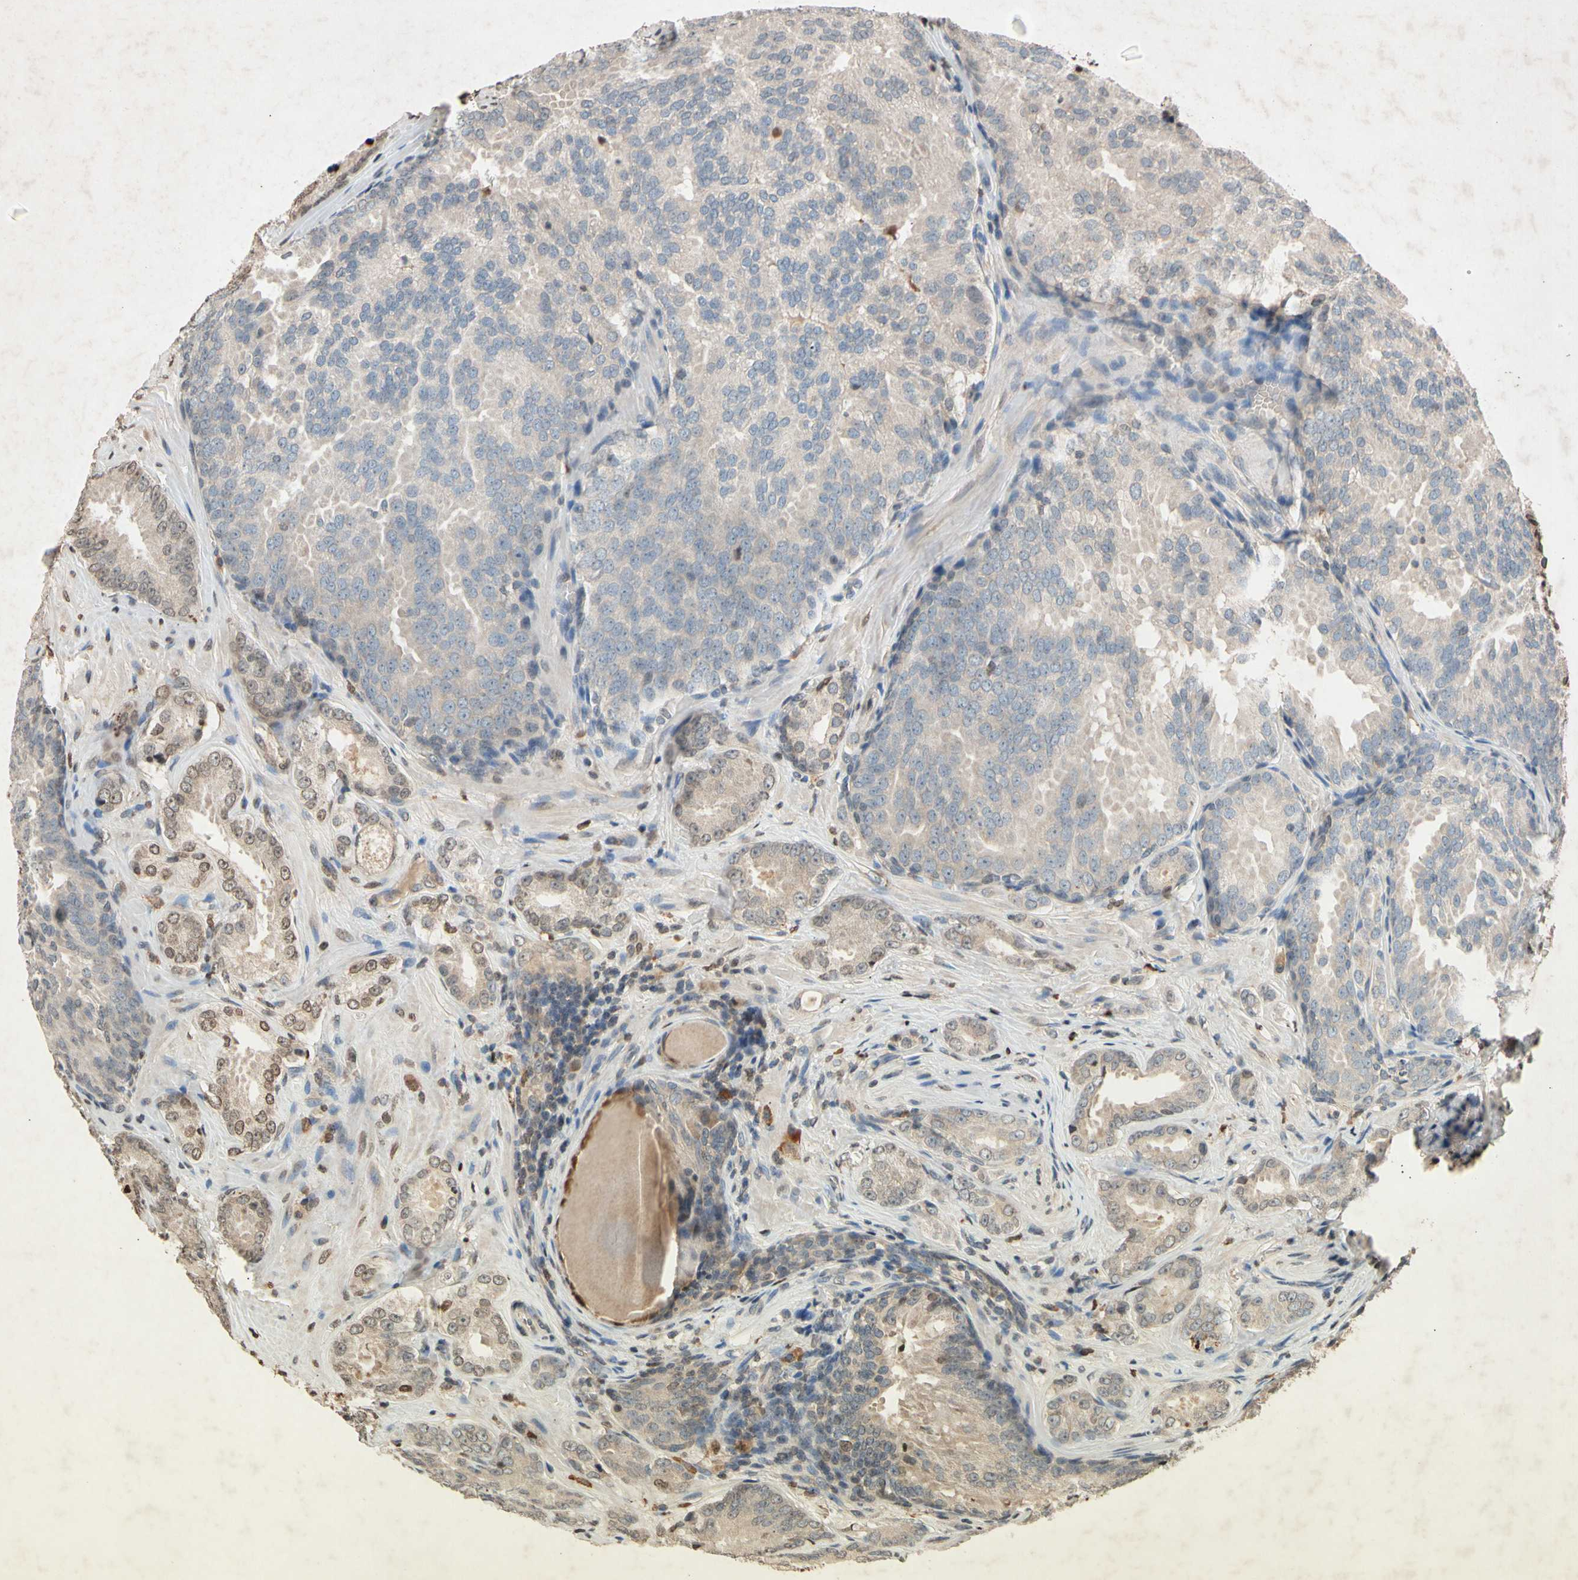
{"staining": {"intensity": "weak", "quantity": ">75%", "location": "cytoplasmic/membranous"}, "tissue": "prostate cancer", "cell_type": "Tumor cells", "image_type": "cancer", "snomed": [{"axis": "morphology", "description": "Adenocarcinoma, High grade"}, {"axis": "topography", "description": "Prostate"}], "caption": "IHC micrograph of neoplastic tissue: human adenocarcinoma (high-grade) (prostate) stained using immunohistochemistry (IHC) reveals low levels of weak protein expression localized specifically in the cytoplasmic/membranous of tumor cells, appearing as a cytoplasmic/membranous brown color.", "gene": "PRDX4", "patient": {"sex": "male", "age": 64}}